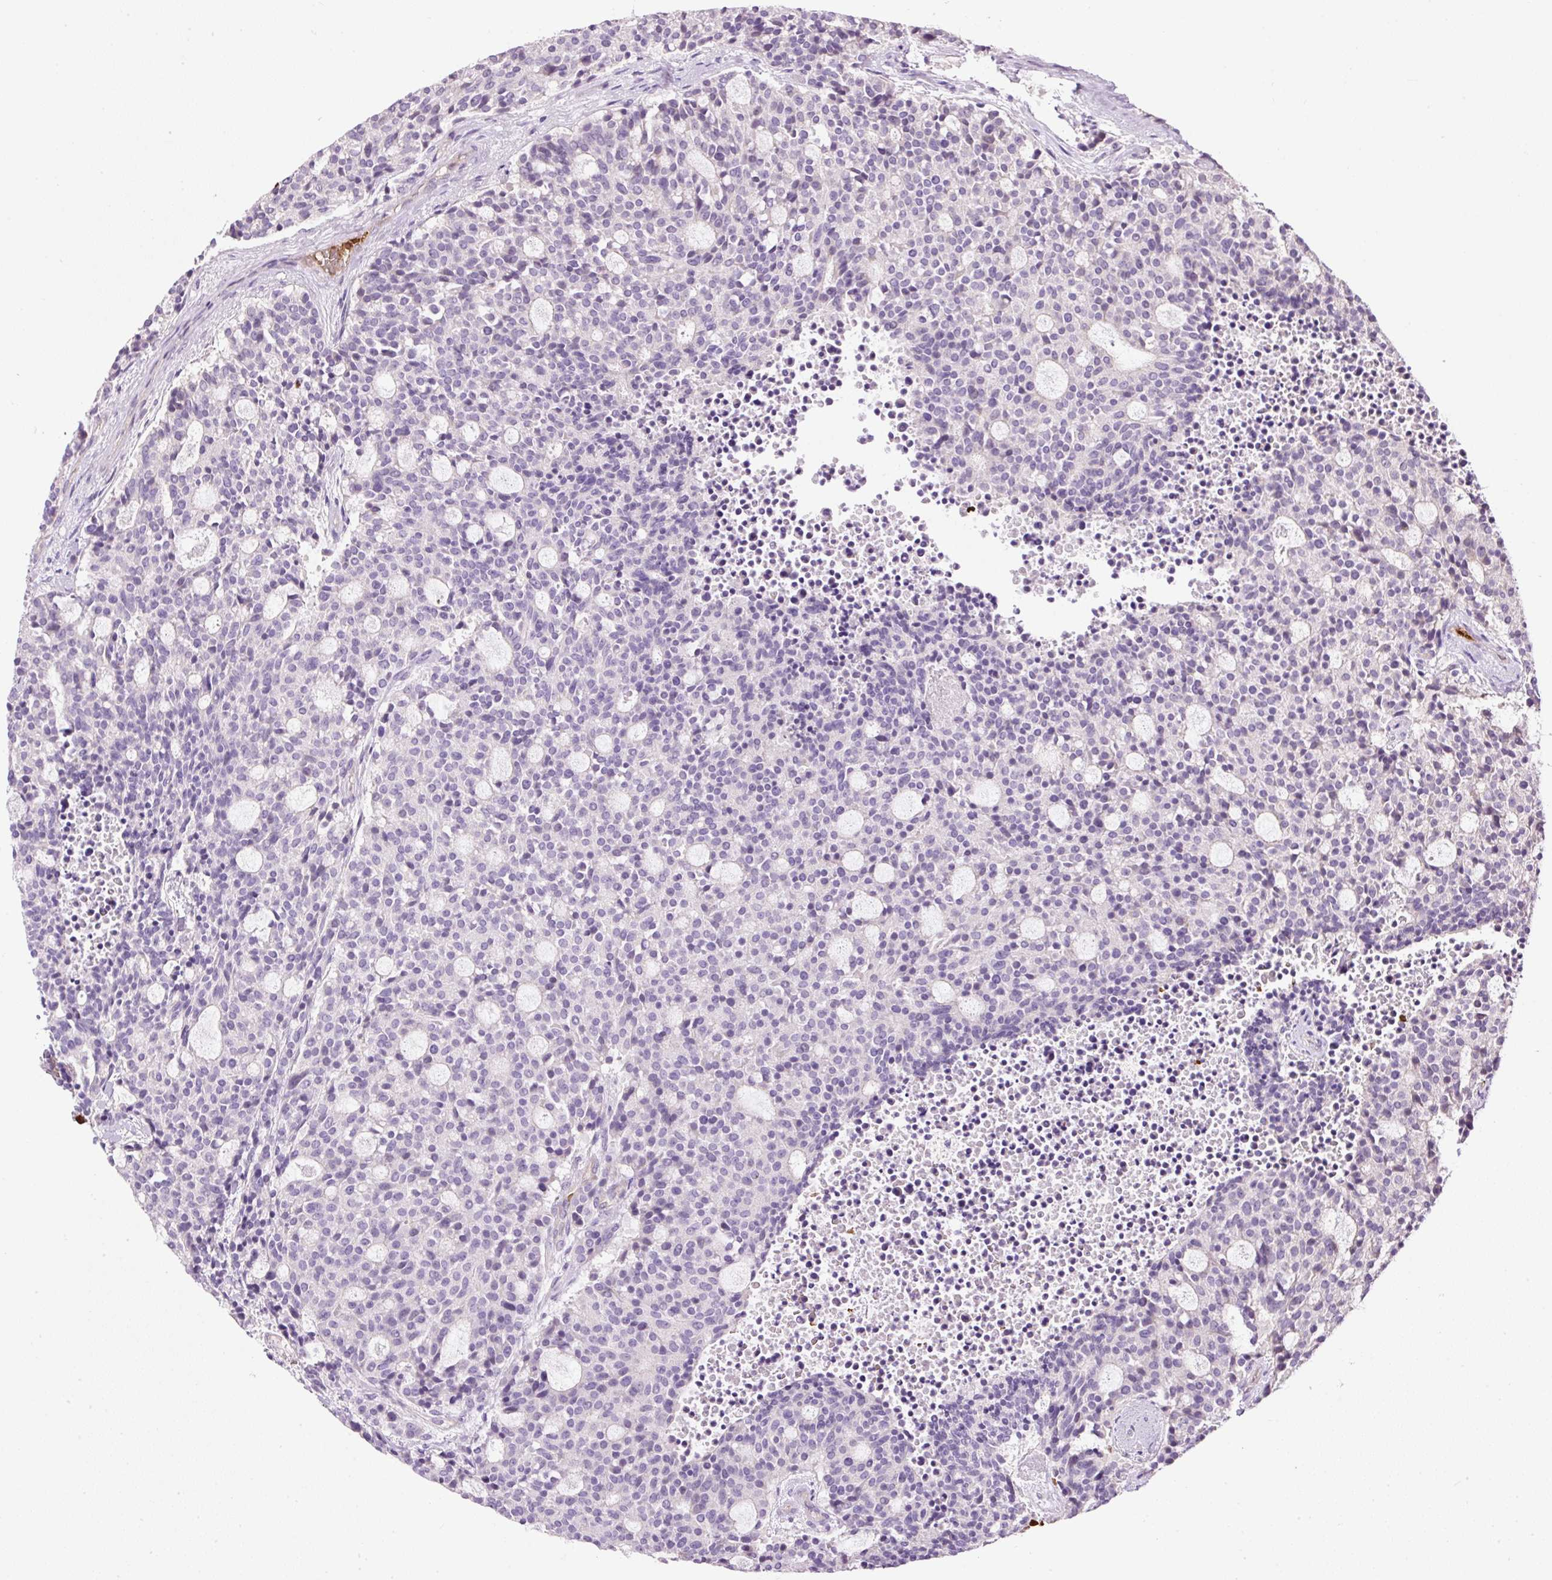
{"staining": {"intensity": "negative", "quantity": "none", "location": "none"}, "tissue": "carcinoid", "cell_type": "Tumor cells", "image_type": "cancer", "snomed": [{"axis": "morphology", "description": "Carcinoid, malignant, NOS"}, {"axis": "topography", "description": "Pancreas"}], "caption": "The photomicrograph displays no significant staining in tumor cells of carcinoid.", "gene": "USHBP1", "patient": {"sex": "female", "age": 54}}